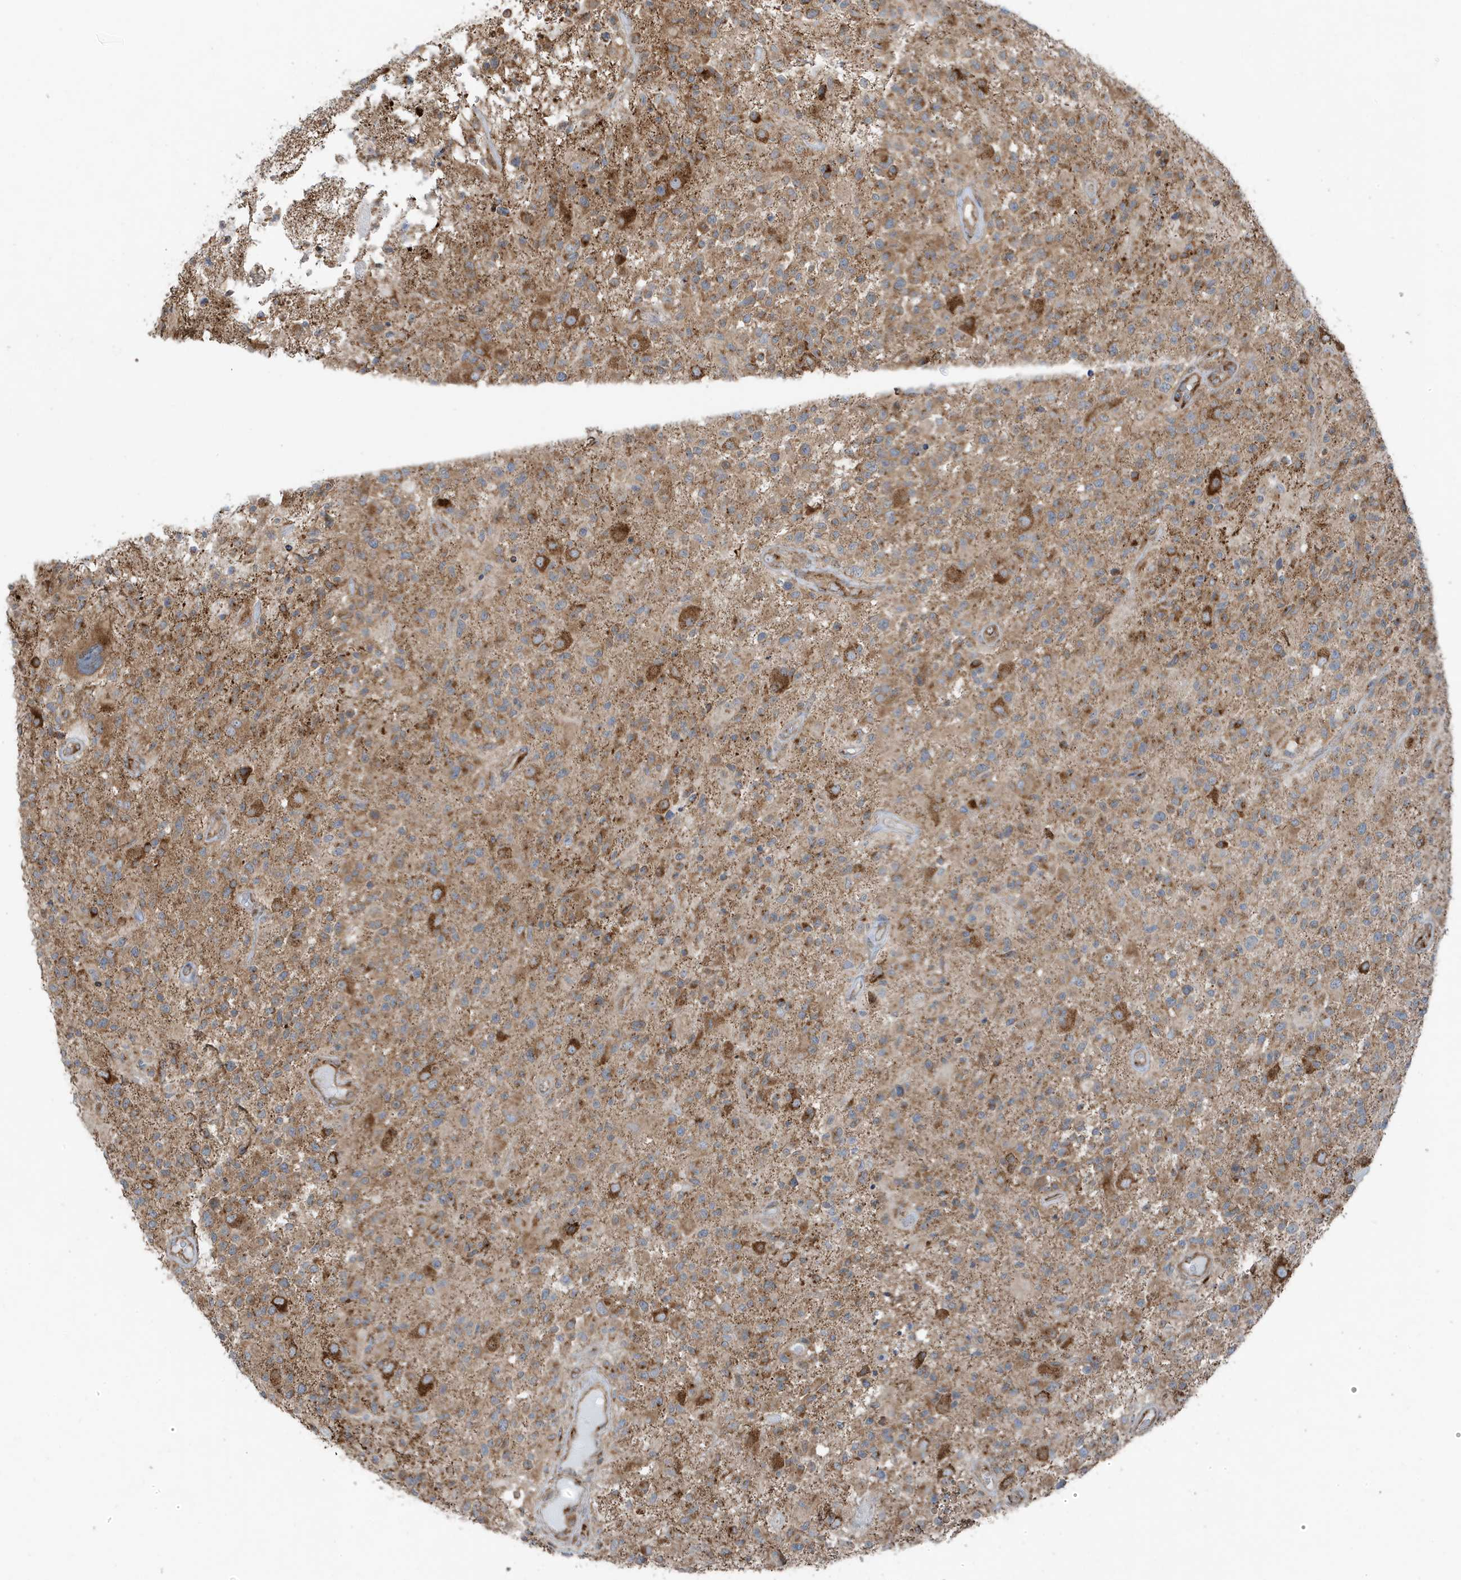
{"staining": {"intensity": "moderate", "quantity": "<25%", "location": "cytoplasmic/membranous"}, "tissue": "glioma", "cell_type": "Tumor cells", "image_type": "cancer", "snomed": [{"axis": "morphology", "description": "Glioma, malignant, High grade"}, {"axis": "morphology", "description": "Glioblastoma, NOS"}, {"axis": "topography", "description": "Brain"}], "caption": "Immunohistochemical staining of human glioma demonstrates low levels of moderate cytoplasmic/membranous protein staining in approximately <25% of tumor cells. The protein of interest is shown in brown color, while the nuclei are stained blue.", "gene": "GOLGA4", "patient": {"sex": "male", "age": 60}}